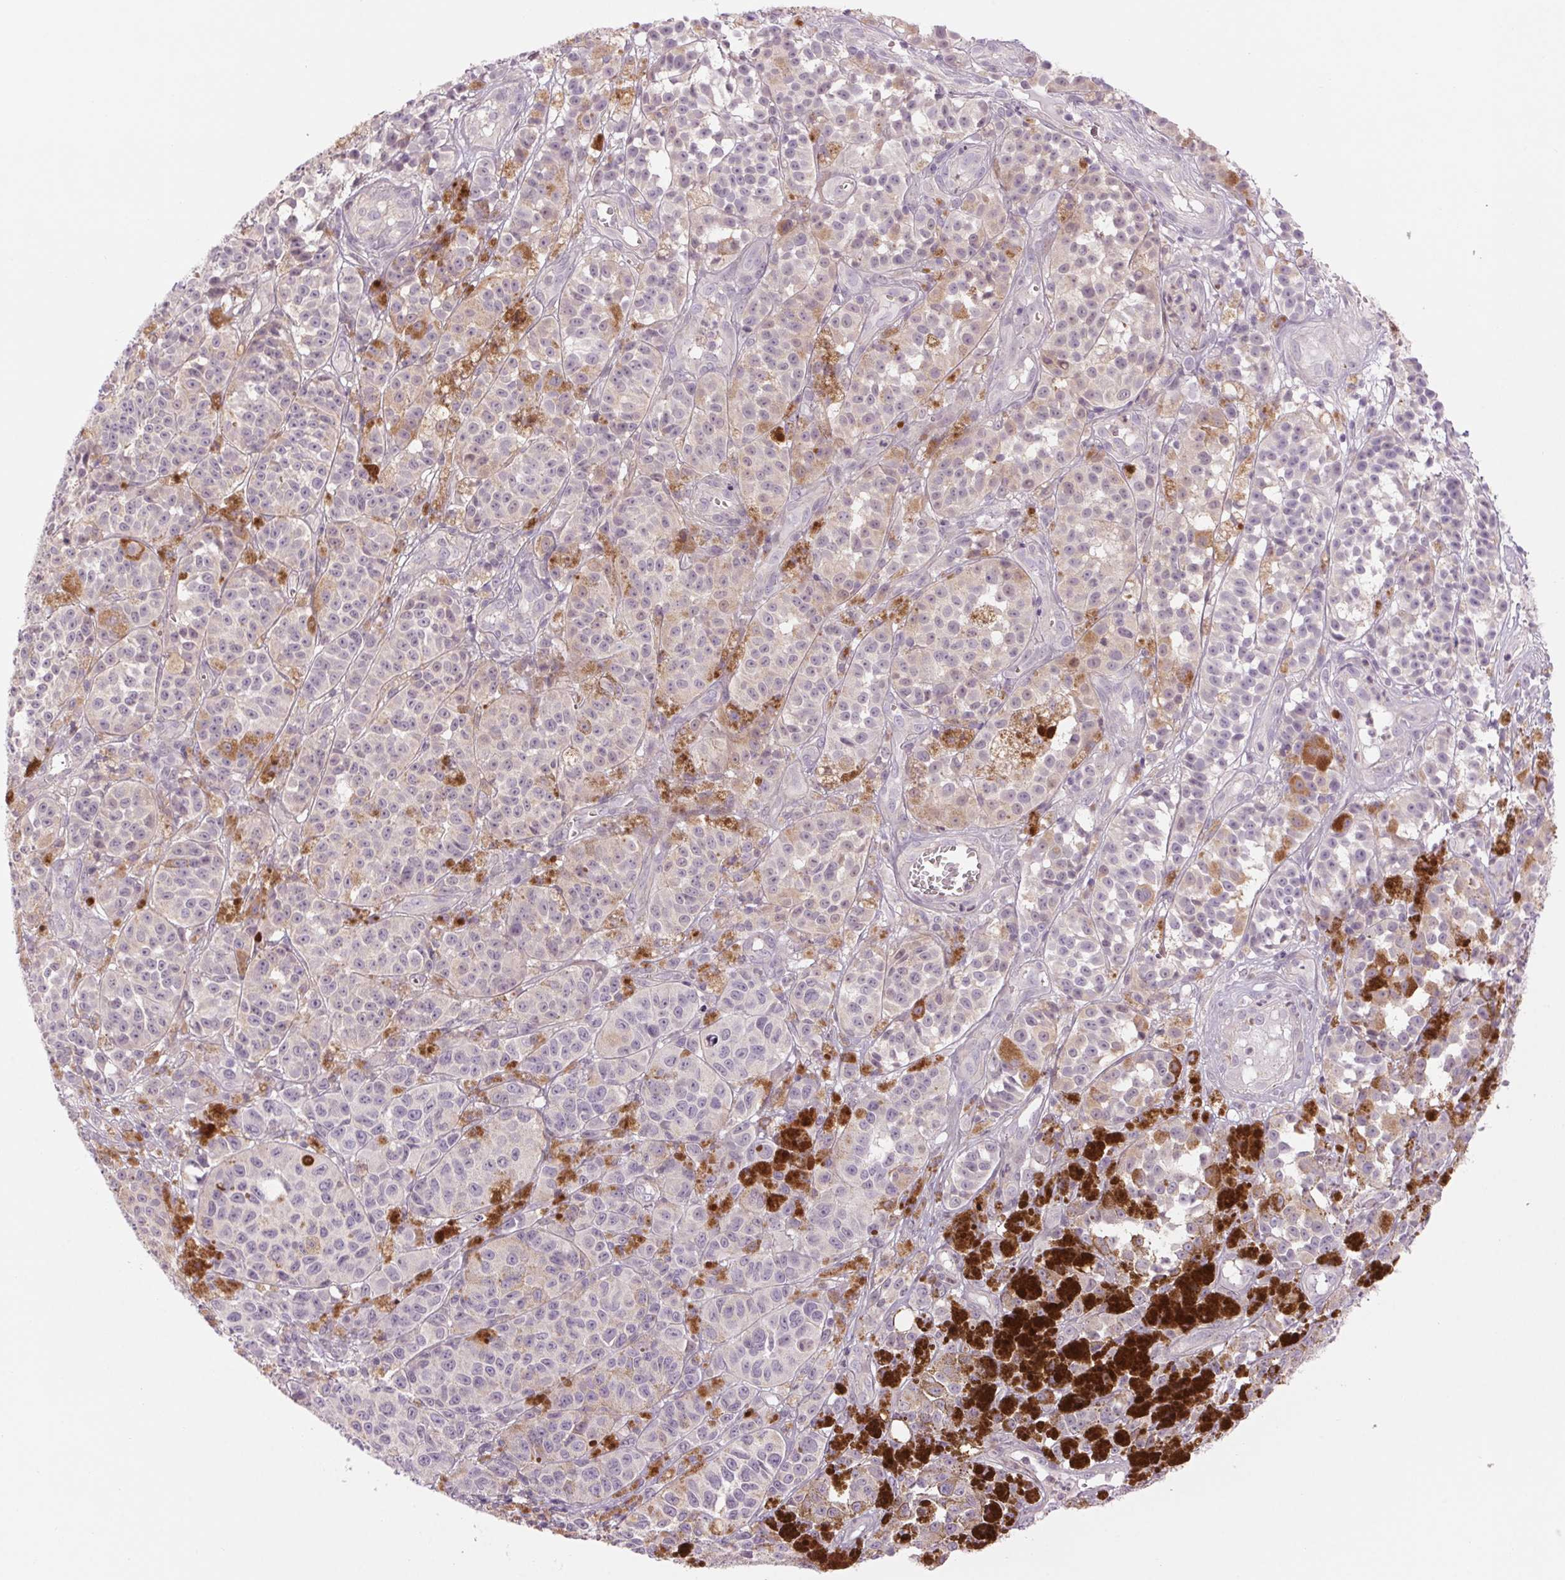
{"staining": {"intensity": "weak", "quantity": "<25%", "location": "cytoplasmic/membranous"}, "tissue": "melanoma", "cell_type": "Tumor cells", "image_type": "cancer", "snomed": [{"axis": "morphology", "description": "Malignant melanoma, NOS"}, {"axis": "topography", "description": "Skin"}], "caption": "DAB immunohistochemical staining of melanoma shows no significant expression in tumor cells.", "gene": "HHLA2", "patient": {"sex": "female", "age": 58}}